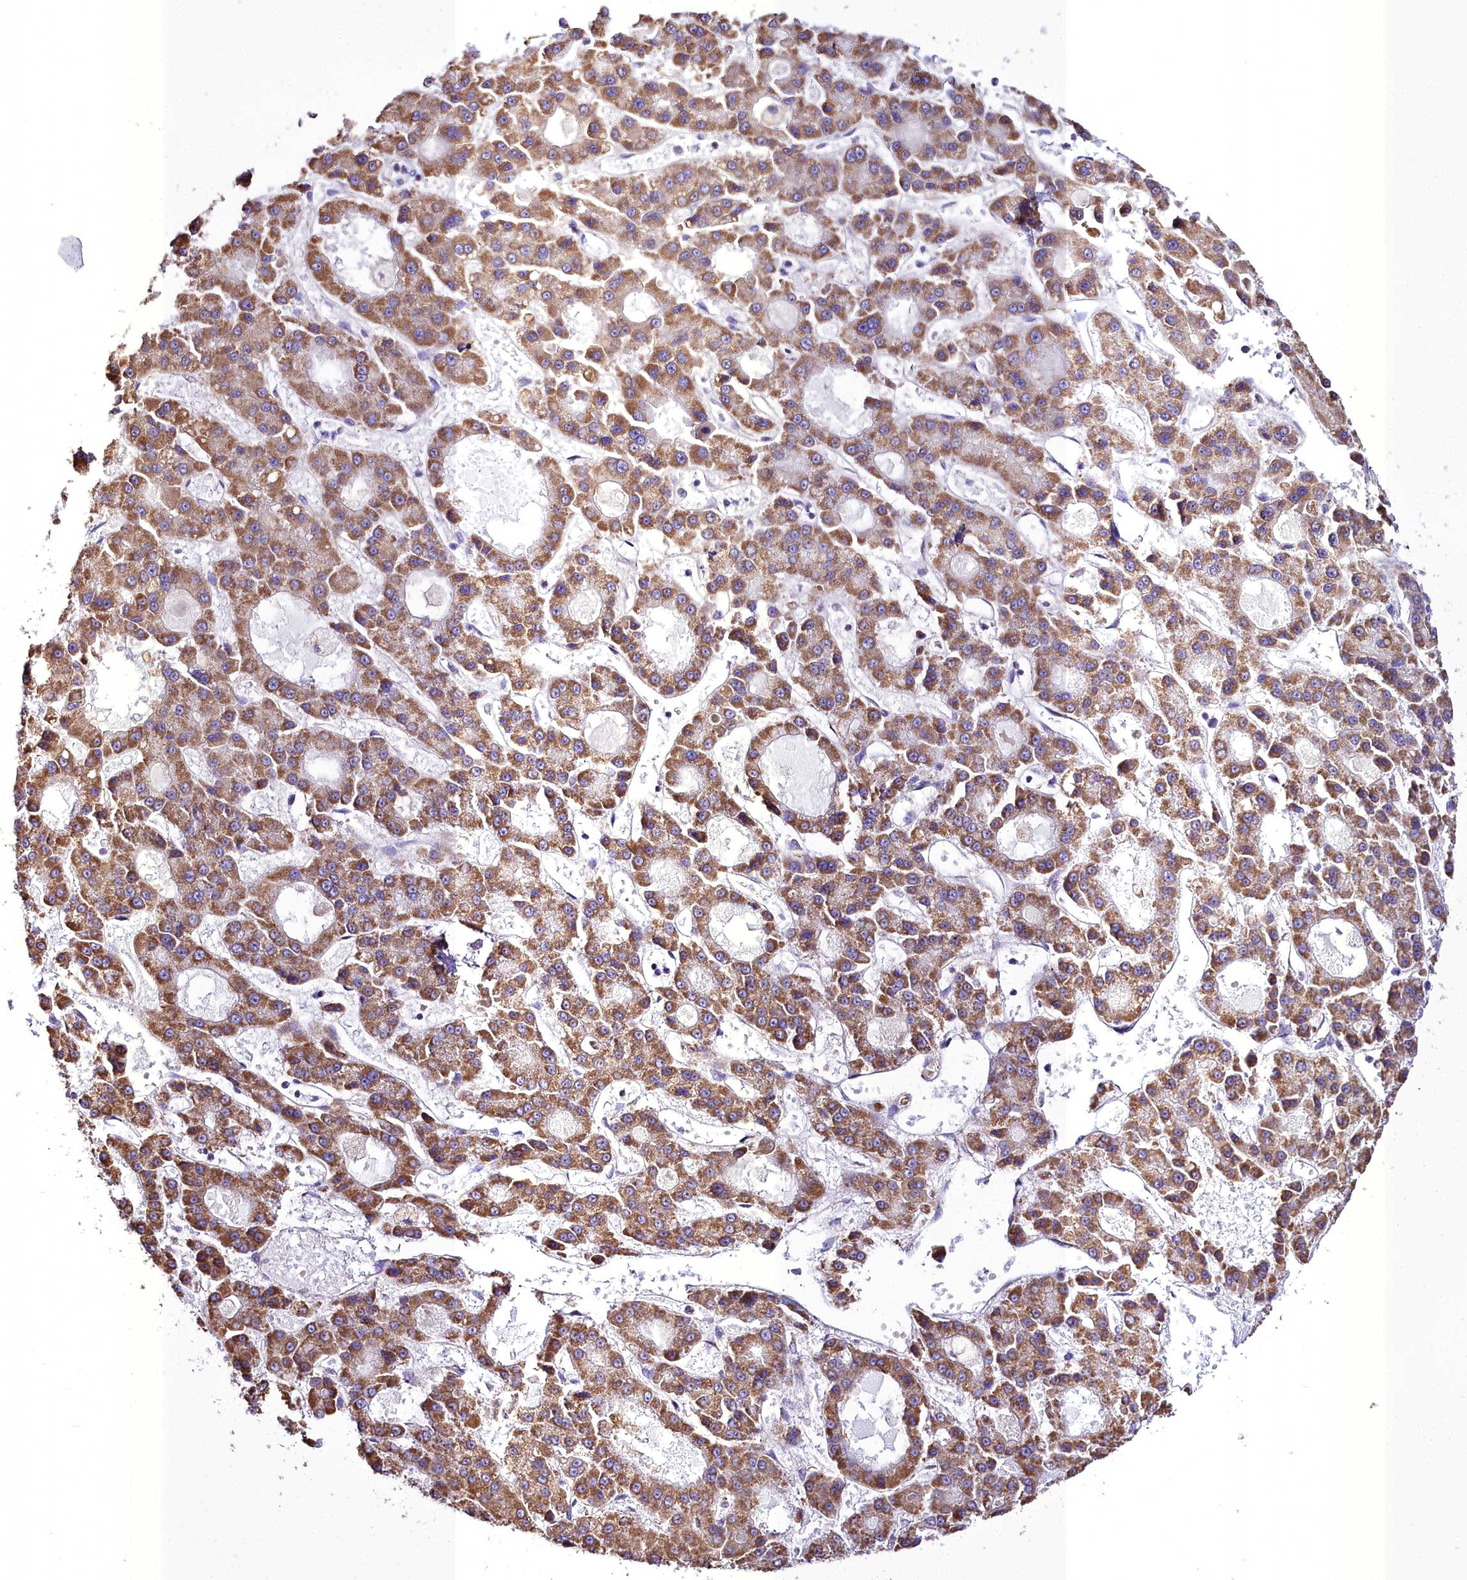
{"staining": {"intensity": "moderate", "quantity": ">75%", "location": "cytoplasmic/membranous"}, "tissue": "liver cancer", "cell_type": "Tumor cells", "image_type": "cancer", "snomed": [{"axis": "morphology", "description": "Carcinoma, Hepatocellular, NOS"}, {"axis": "topography", "description": "Liver"}], "caption": "IHC (DAB) staining of human liver cancer (hepatocellular carcinoma) exhibits moderate cytoplasmic/membranous protein staining in about >75% of tumor cells.", "gene": "WDFY3", "patient": {"sex": "male", "age": 70}}